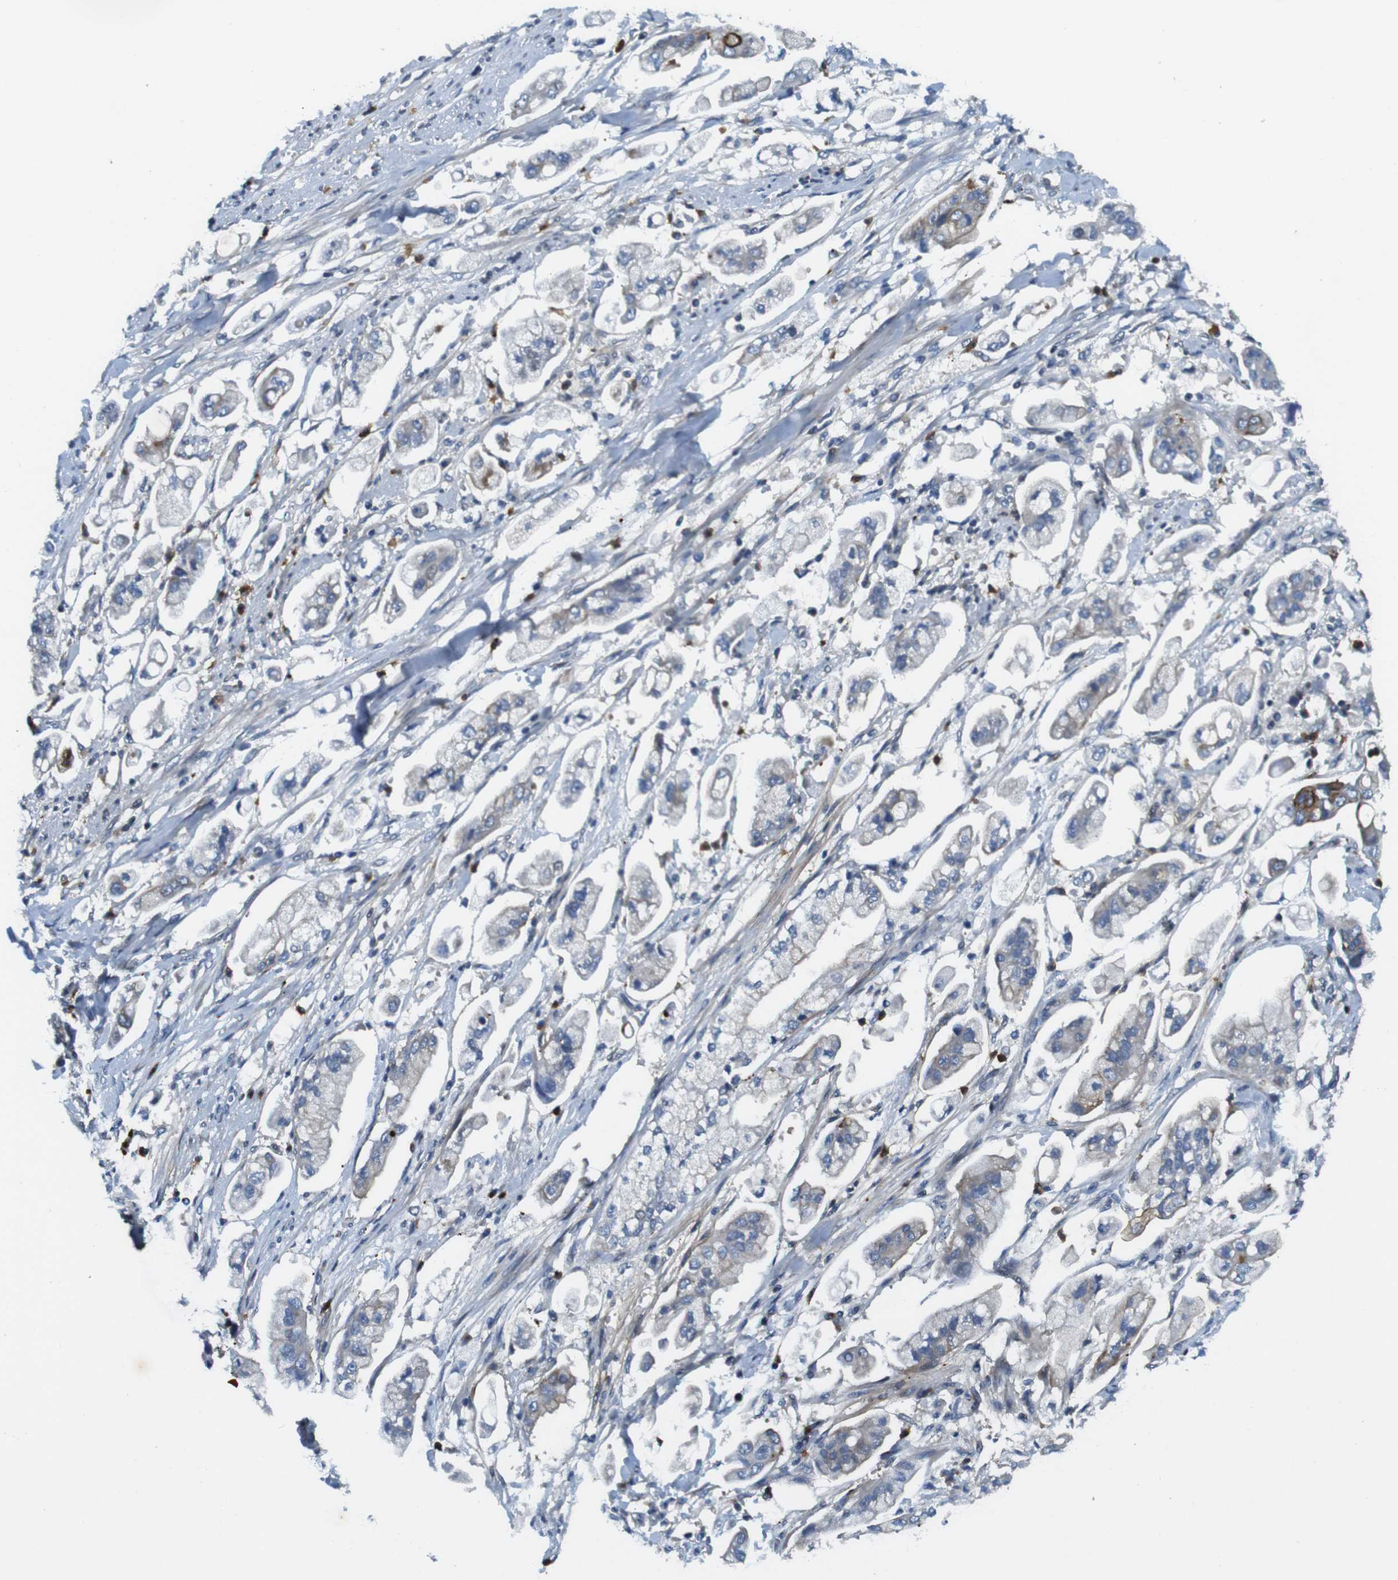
{"staining": {"intensity": "weak", "quantity": "25%-75%", "location": "cytoplasmic/membranous"}, "tissue": "stomach cancer", "cell_type": "Tumor cells", "image_type": "cancer", "snomed": [{"axis": "morphology", "description": "Adenocarcinoma, NOS"}, {"axis": "topography", "description": "Stomach"}], "caption": "A brown stain shows weak cytoplasmic/membranous expression of a protein in human adenocarcinoma (stomach) tumor cells.", "gene": "ZDHHC3", "patient": {"sex": "male", "age": 62}}